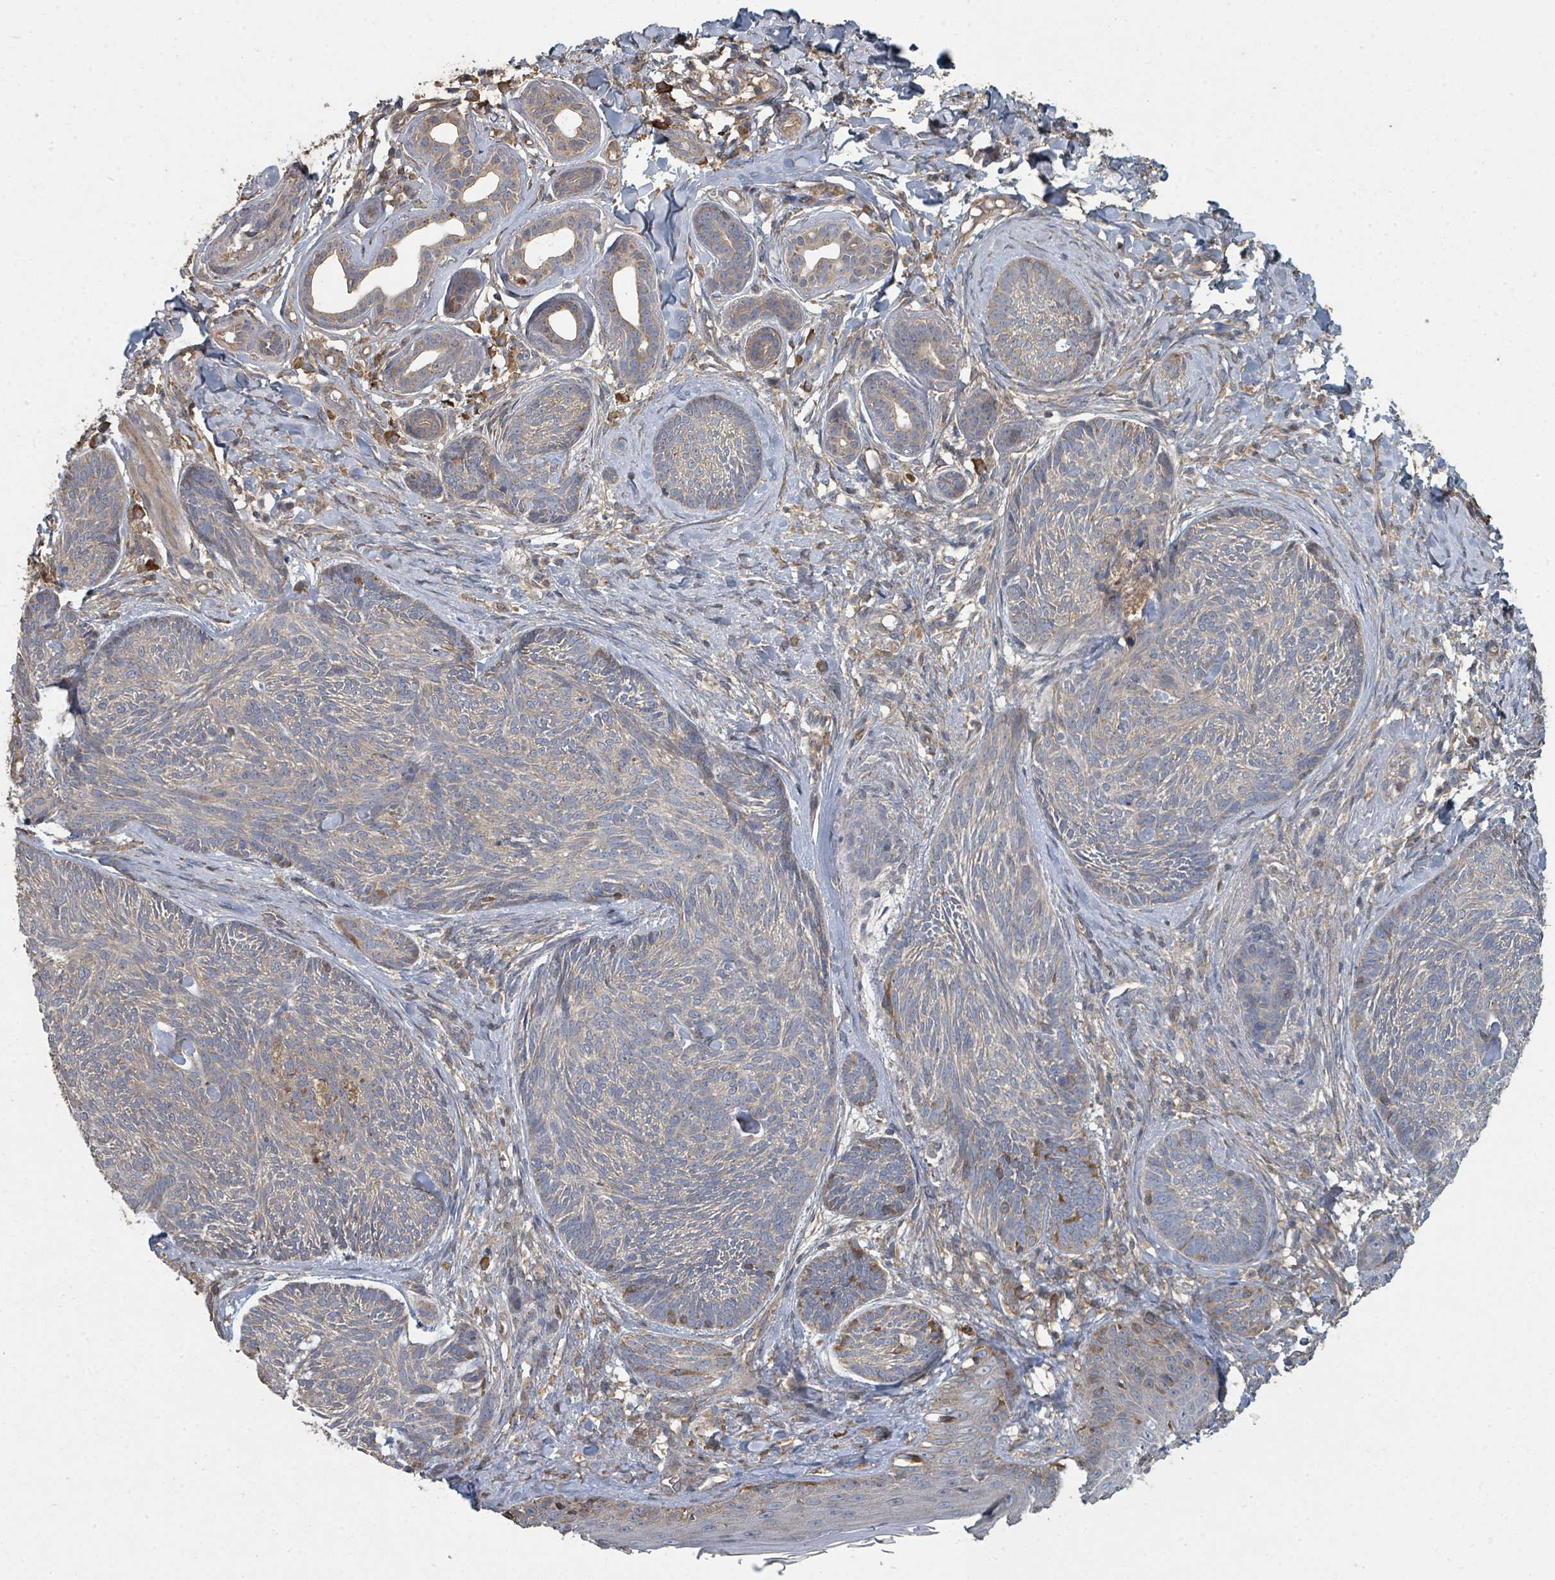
{"staining": {"intensity": "weak", "quantity": "<25%", "location": "cytoplasmic/membranous"}, "tissue": "skin cancer", "cell_type": "Tumor cells", "image_type": "cancer", "snomed": [{"axis": "morphology", "description": "Basal cell carcinoma"}, {"axis": "topography", "description": "Skin"}], "caption": "Tumor cells are negative for protein expression in human skin cancer.", "gene": "WDFY1", "patient": {"sex": "male", "age": 73}}